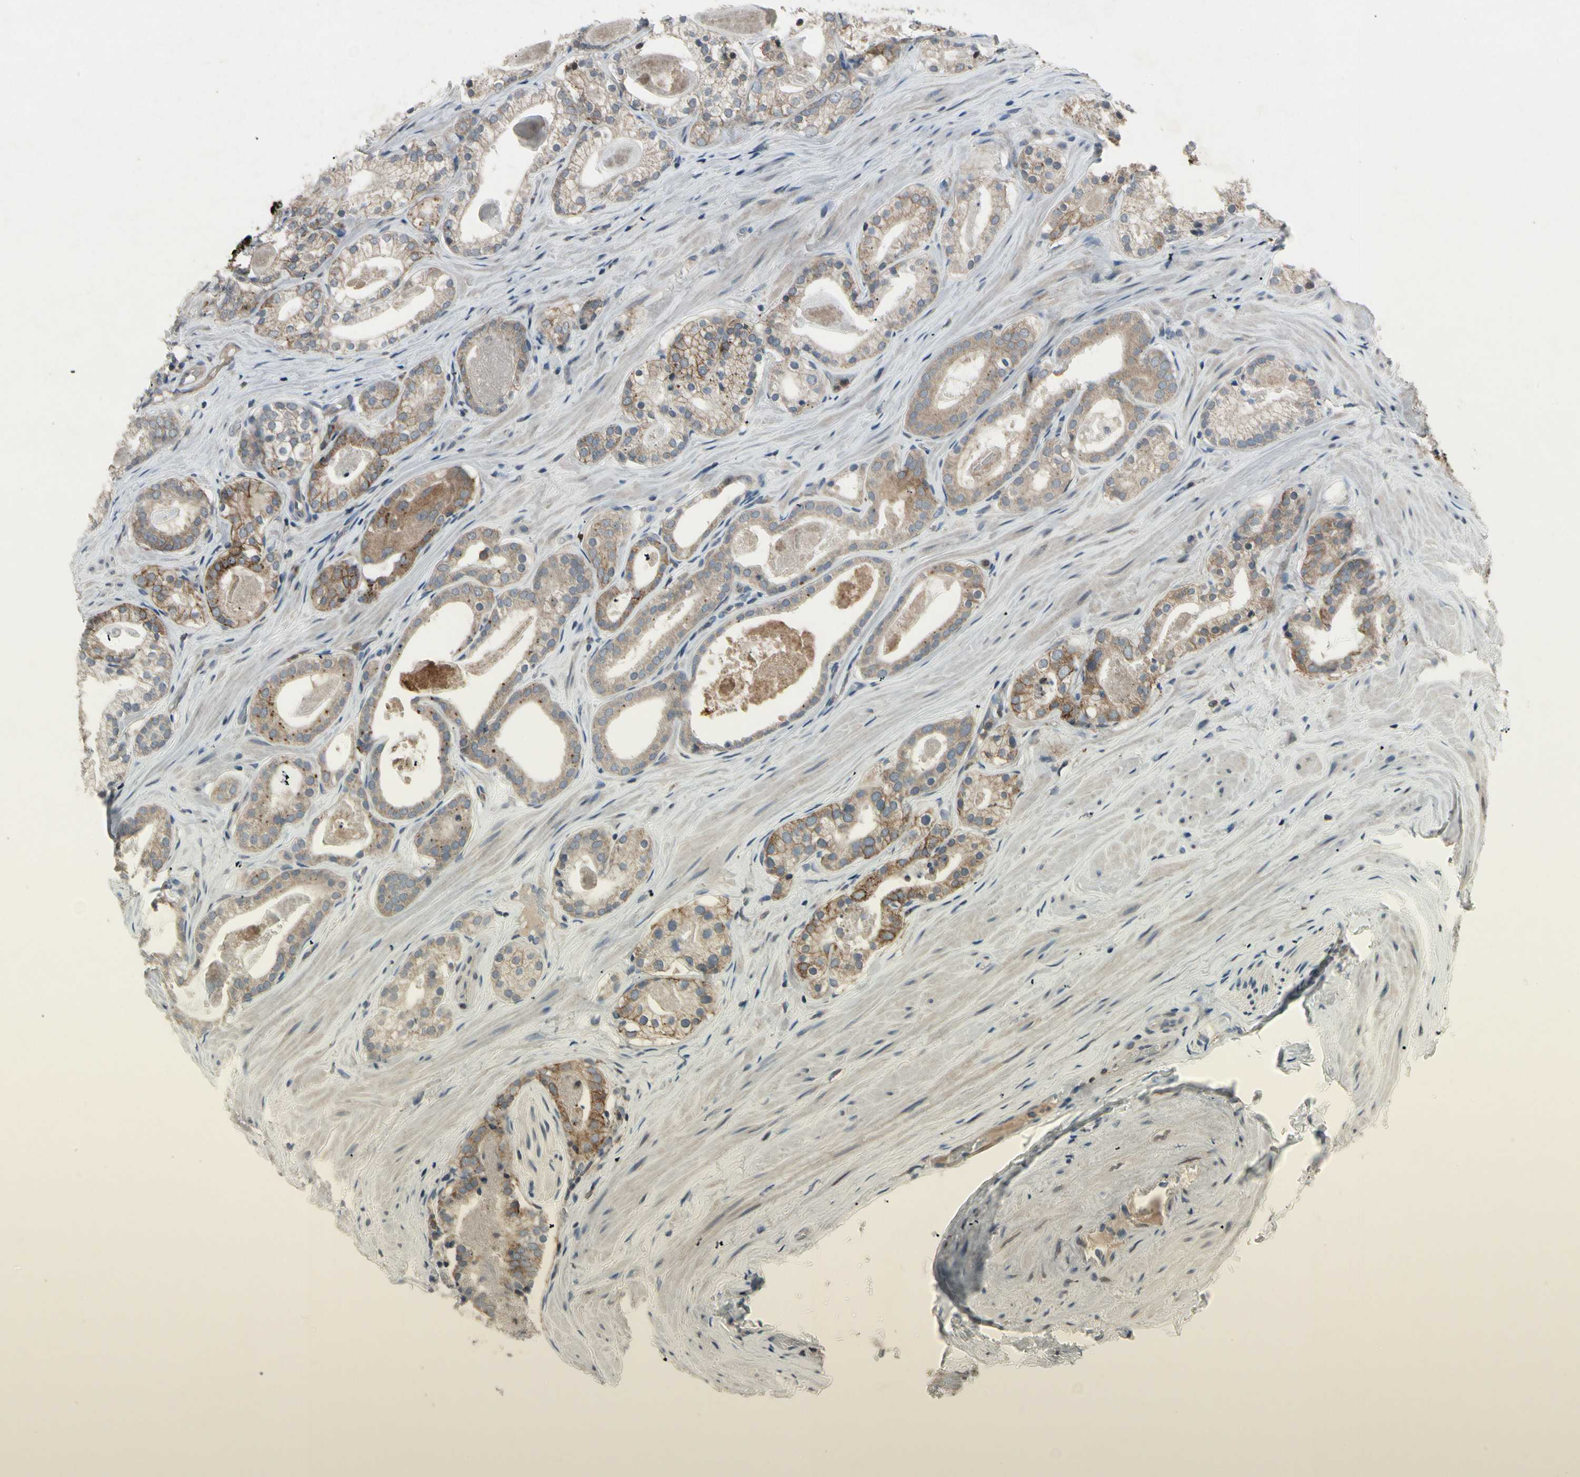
{"staining": {"intensity": "moderate", "quantity": "25%-75%", "location": "cytoplasmic/membranous"}, "tissue": "prostate cancer", "cell_type": "Tumor cells", "image_type": "cancer", "snomed": [{"axis": "morphology", "description": "Adenocarcinoma, Low grade"}, {"axis": "topography", "description": "Prostate"}], "caption": "Moderate cytoplasmic/membranous protein staining is seen in about 25%-75% of tumor cells in prostate cancer (low-grade adenocarcinoma).", "gene": "NMI", "patient": {"sex": "male", "age": 59}}